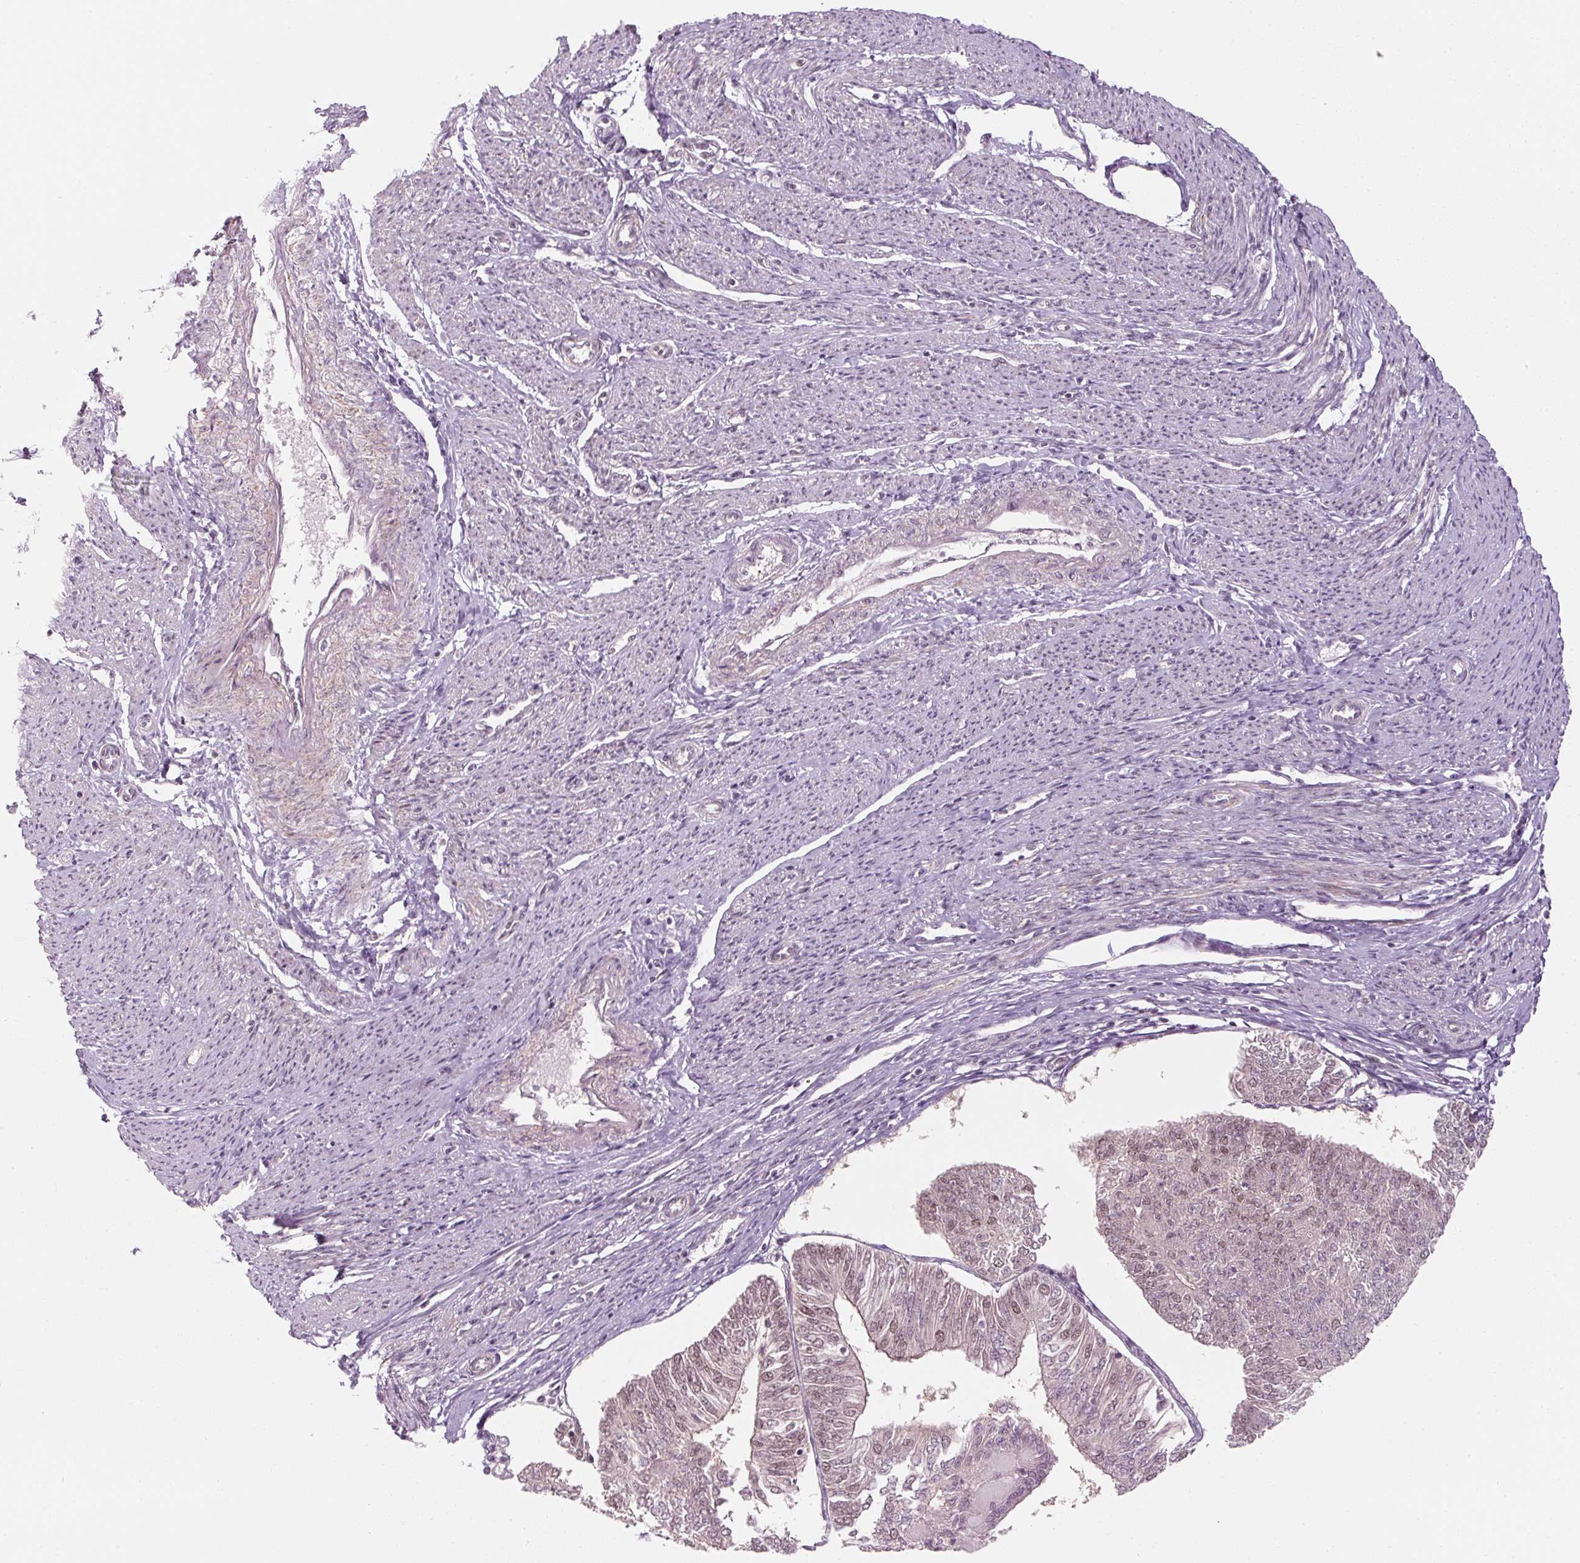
{"staining": {"intensity": "weak", "quantity": "<25%", "location": "nuclear"}, "tissue": "endometrial cancer", "cell_type": "Tumor cells", "image_type": "cancer", "snomed": [{"axis": "morphology", "description": "Adenocarcinoma, NOS"}, {"axis": "topography", "description": "Endometrium"}], "caption": "This is an immunohistochemistry photomicrograph of human endometrial cancer. There is no staining in tumor cells.", "gene": "U2AF2", "patient": {"sex": "female", "age": 58}}